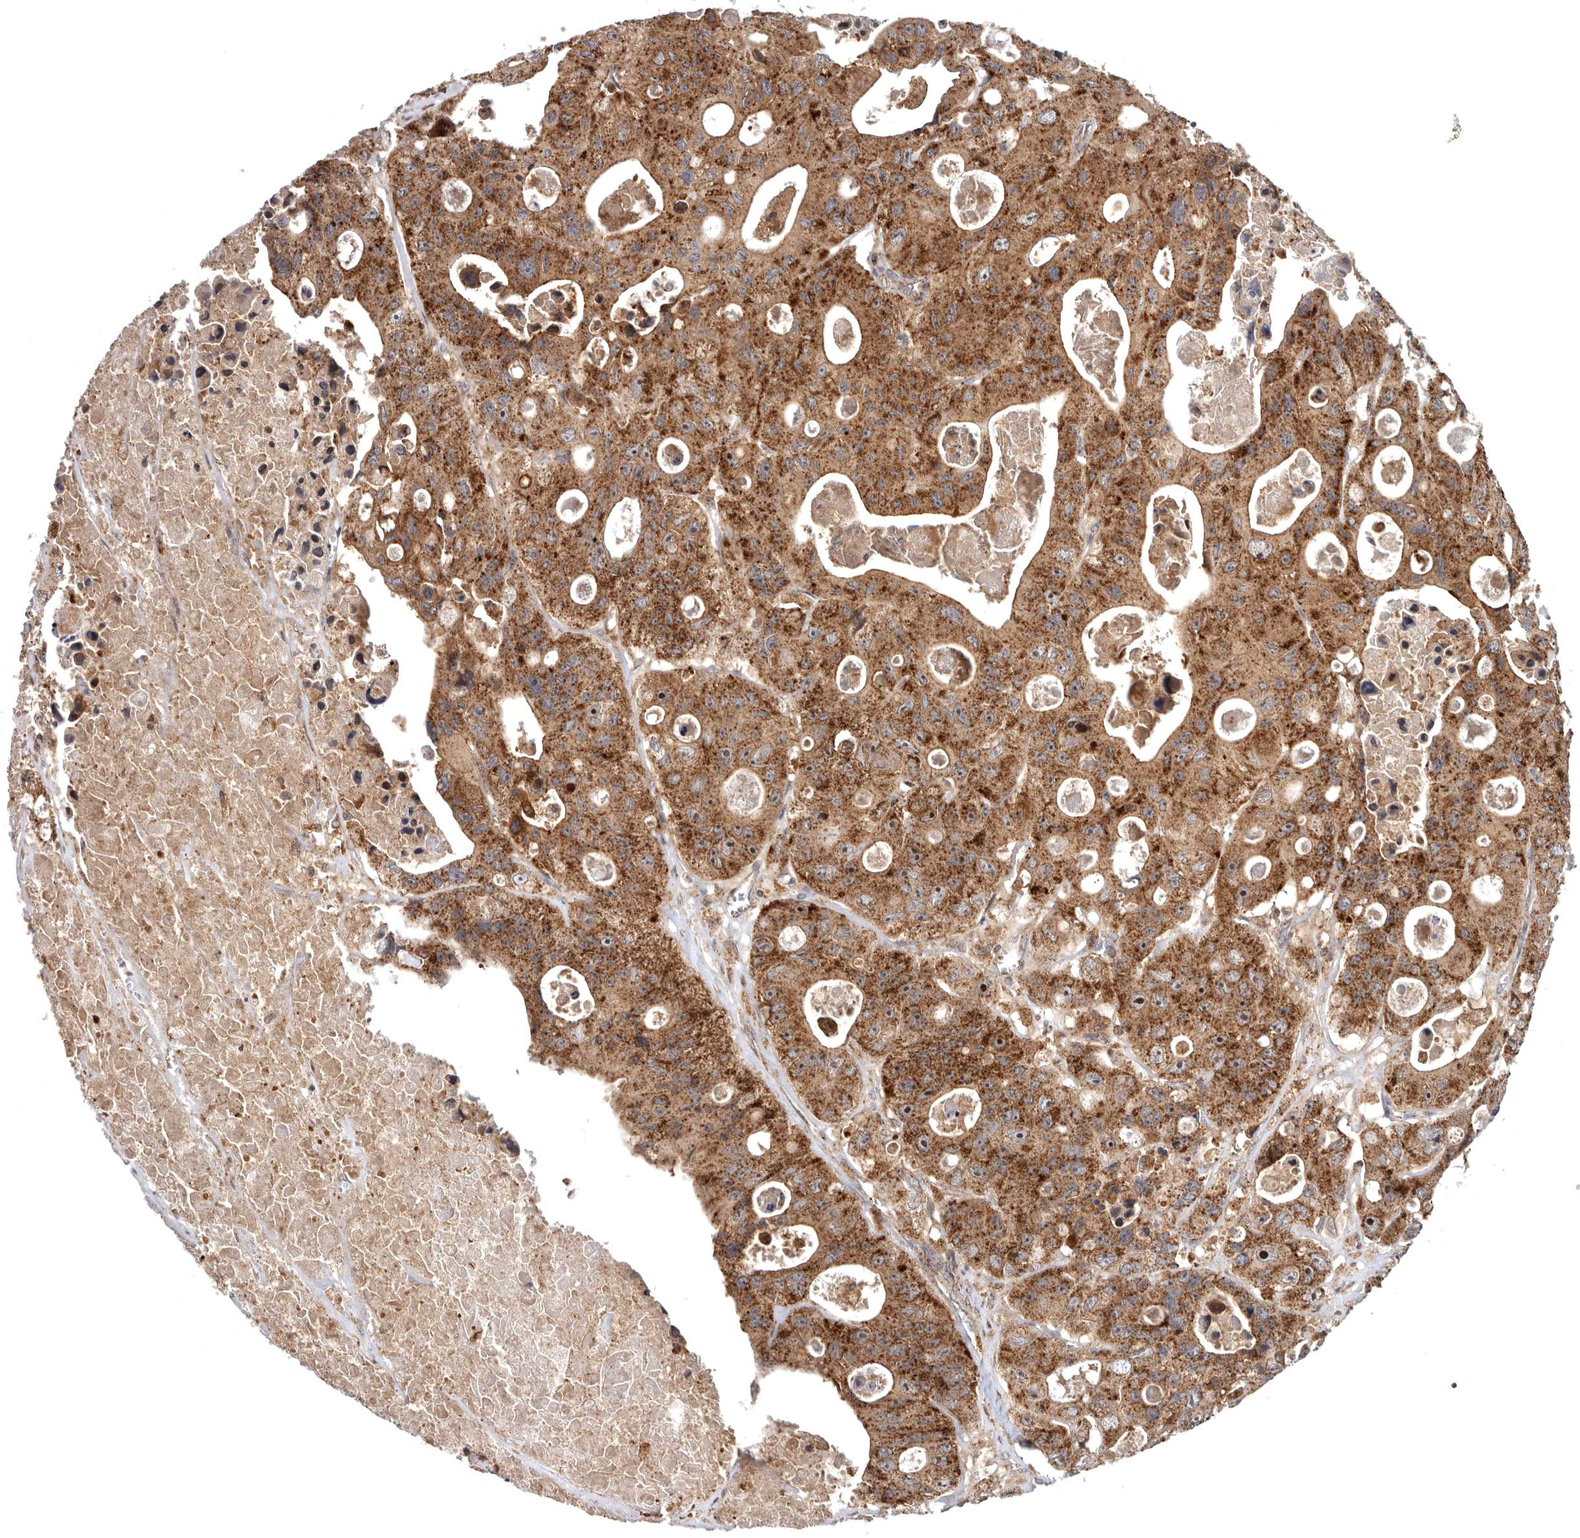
{"staining": {"intensity": "strong", "quantity": ">75%", "location": "cytoplasmic/membranous"}, "tissue": "colorectal cancer", "cell_type": "Tumor cells", "image_type": "cancer", "snomed": [{"axis": "morphology", "description": "Adenocarcinoma, NOS"}, {"axis": "topography", "description": "Colon"}], "caption": "Colorectal cancer stained with a brown dye reveals strong cytoplasmic/membranous positive staining in approximately >75% of tumor cells.", "gene": "FGFR4", "patient": {"sex": "female", "age": 46}}